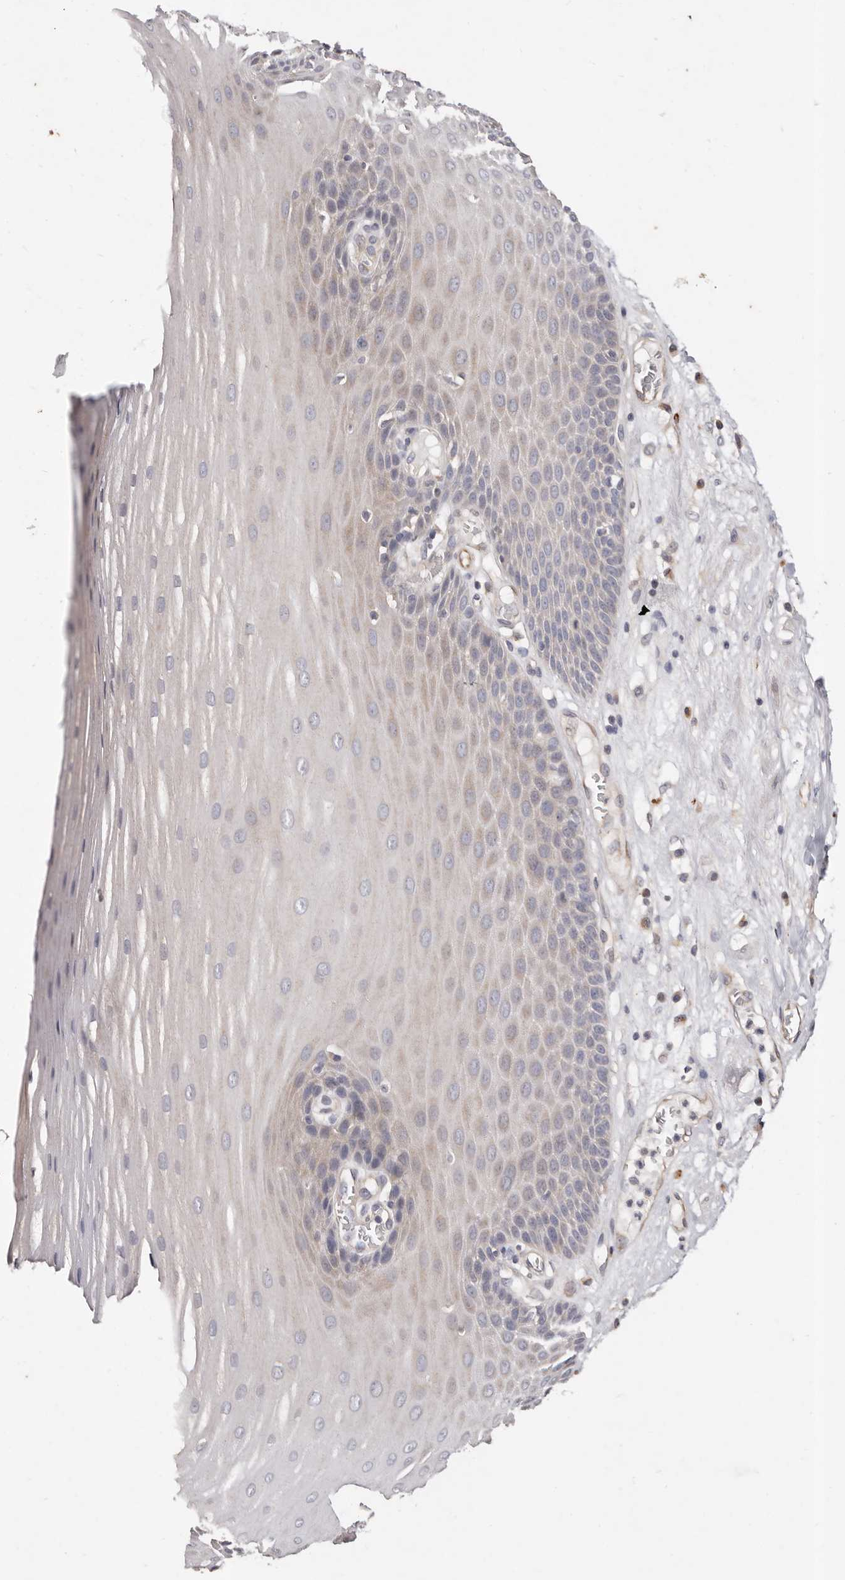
{"staining": {"intensity": "negative", "quantity": "none", "location": "none"}, "tissue": "esophagus", "cell_type": "Squamous epithelial cells", "image_type": "normal", "snomed": [{"axis": "morphology", "description": "Normal tissue, NOS"}, {"axis": "topography", "description": "Esophagus"}], "caption": "This photomicrograph is of benign esophagus stained with immunohistochemistry to label a protein in brown with the nuclei are counter-stained blue. There is no staining in squamous epithelial cells.", "gene": "THBS3", "patient": {"sex": "male", "age": 62}}